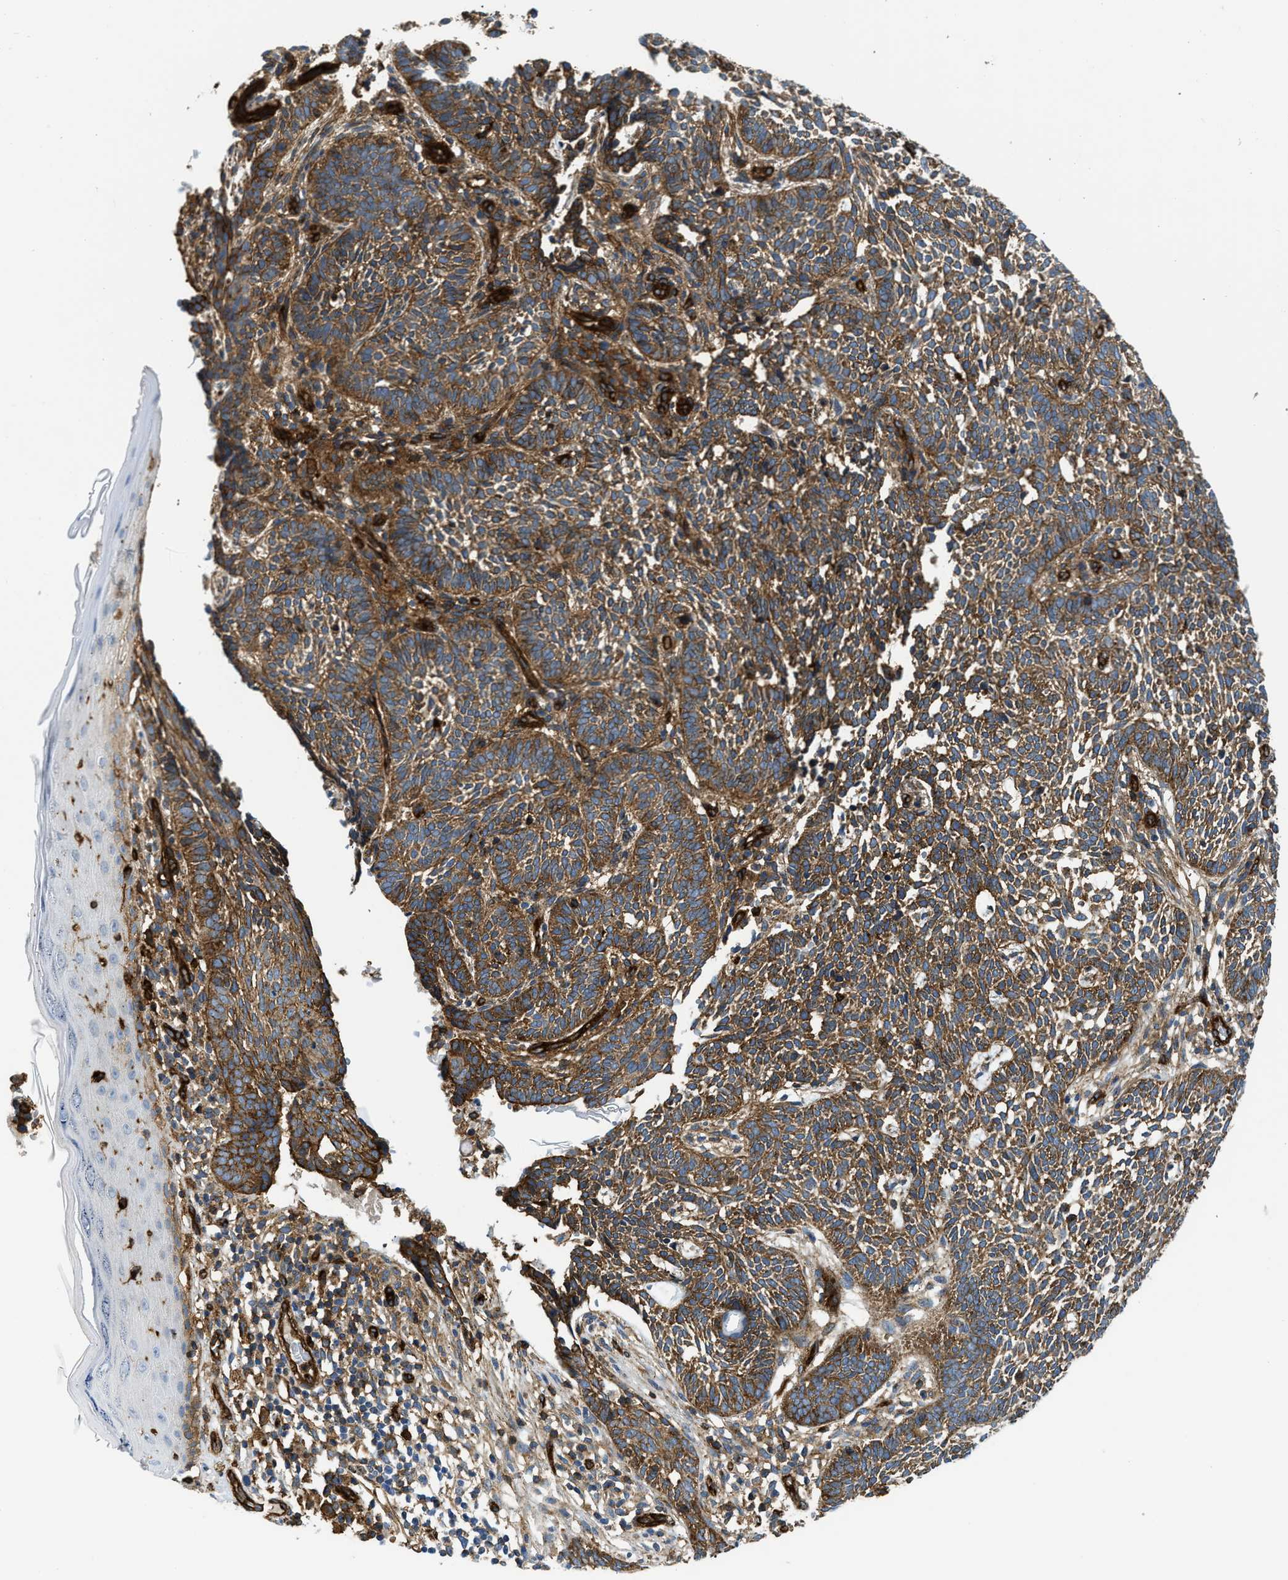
{"staining": {"intensity": "moderate", "quantity": ">75%", "location": "cytoplasmic/membranous"}, "tissue": "skin cancer", "cell_type": "Tumor cells", "image_type": "cancer", "snomed": [{"axis": "morphology", "description": "Normal tissue, NOS"}, {"axis": "morphology", "description": "Basal cell carcinoma"}, {"axis": "topography", "description": "Skin"}], "caption": "Skin cancer (basal cell carcinoma) tissue demonstrates moderate cytoplasmic/membranous positivity in approximately >75% of tumor cells", "gene": "HIP1", "patient": {"sex": "male", "age": 87}}